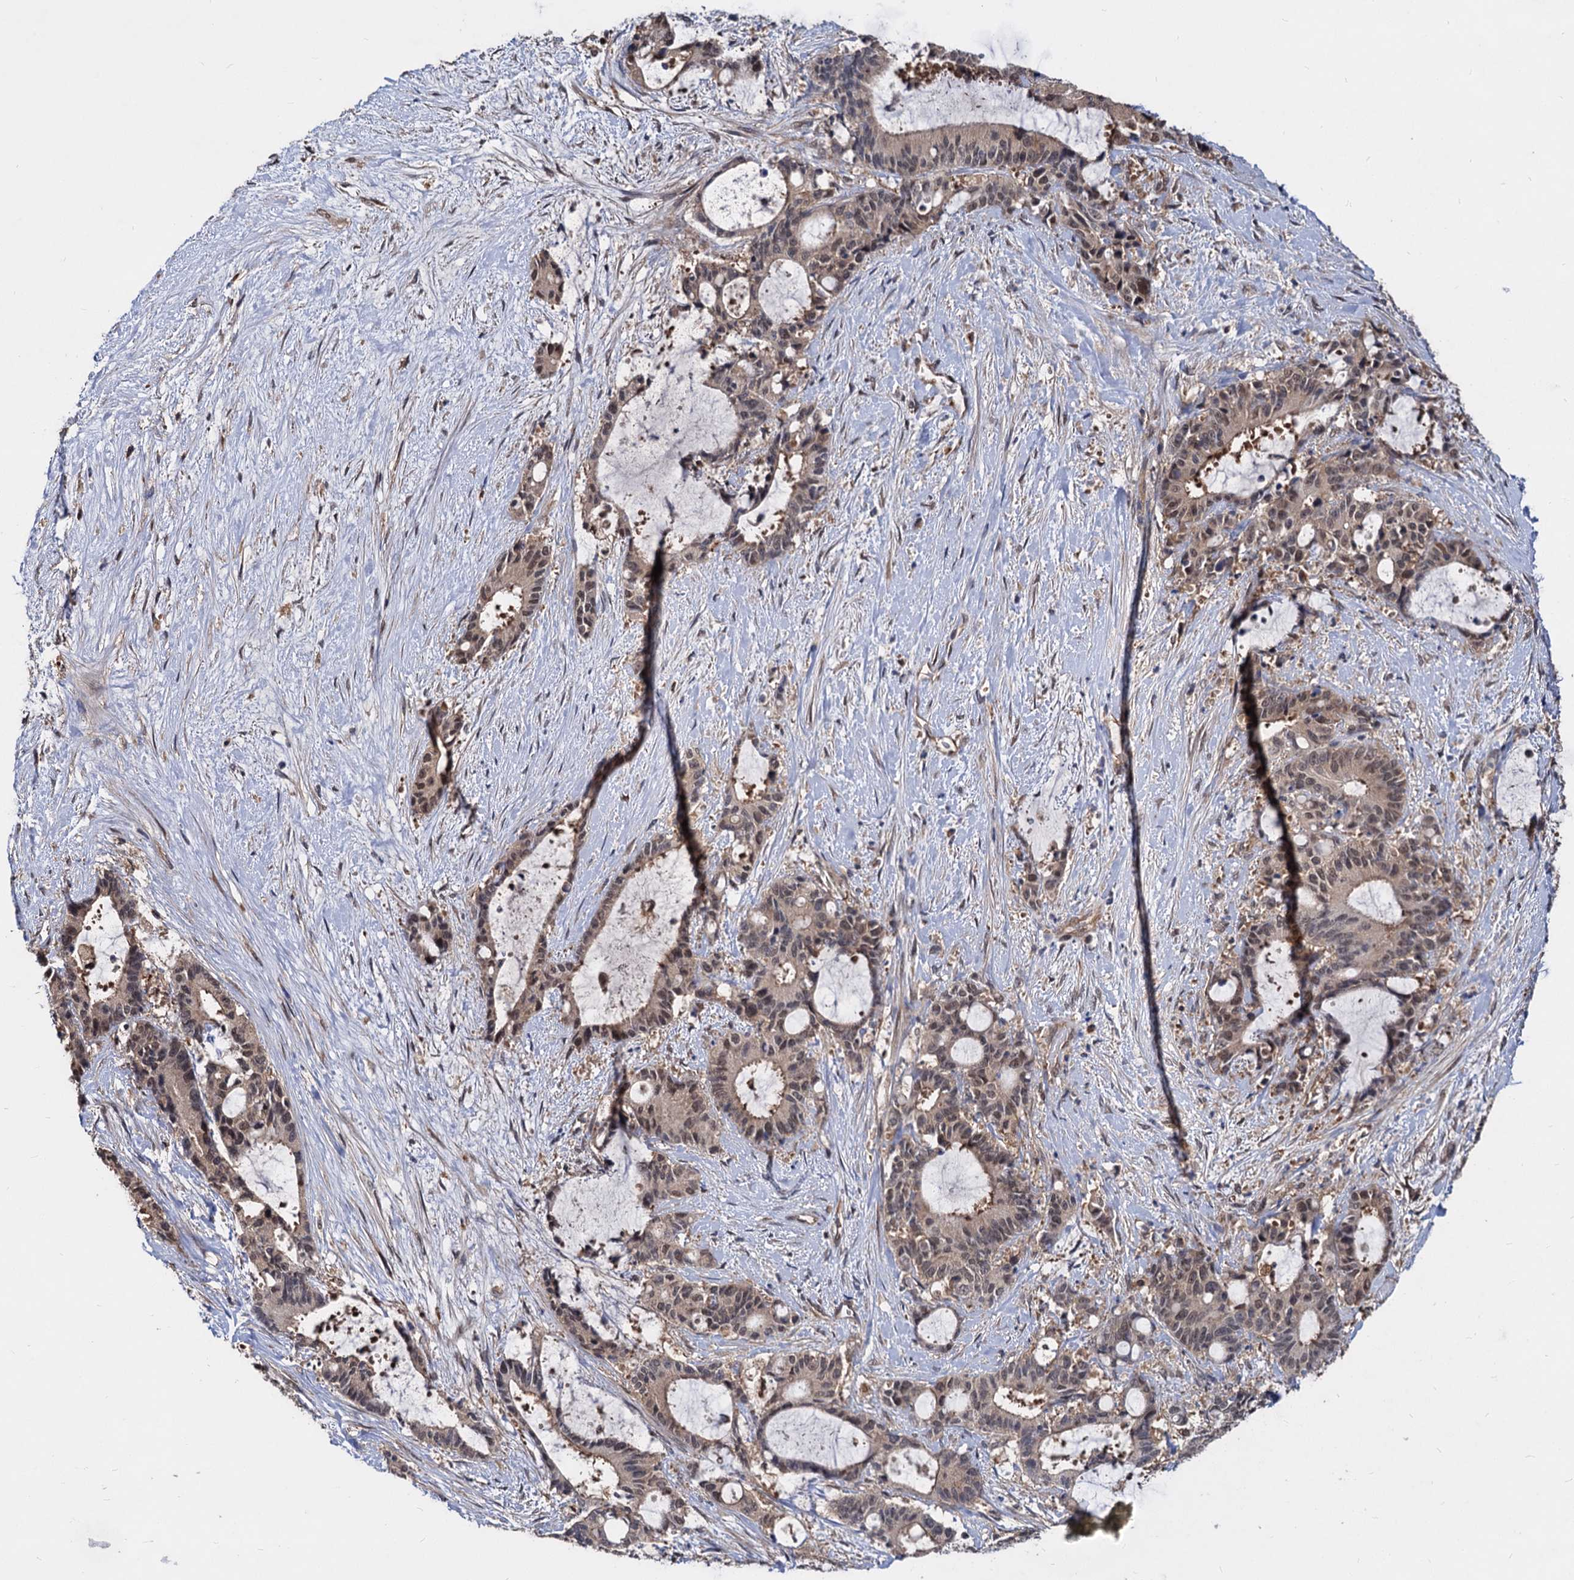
{"staining": {"intensity": "weak", "quantity": "25%-75%", "location": "cytoplasmic/membranous"}, "tissue": "liver cancer", "cell_type": "Tumor cells", "image_type": "cancer", "snomed": [{"axis": "morphology", "description": "Normal tissue, NOS"}, {"axis": "morphology", "description": "Cholangiocarcinoma"}, {"axis": "topography", "description": "Liver"}, {"axis": "topography", "description": "Peripheral nerve tissue"}], "caption": "Immunohistochemical staining of liver cholangiocarcinoma displays low levels of weak cytoplasmic/membranous staining in approximately 25%-75% of tumor cells.", "gene": "PSMD4", "patient": {"sex": "female", "age": 73}}